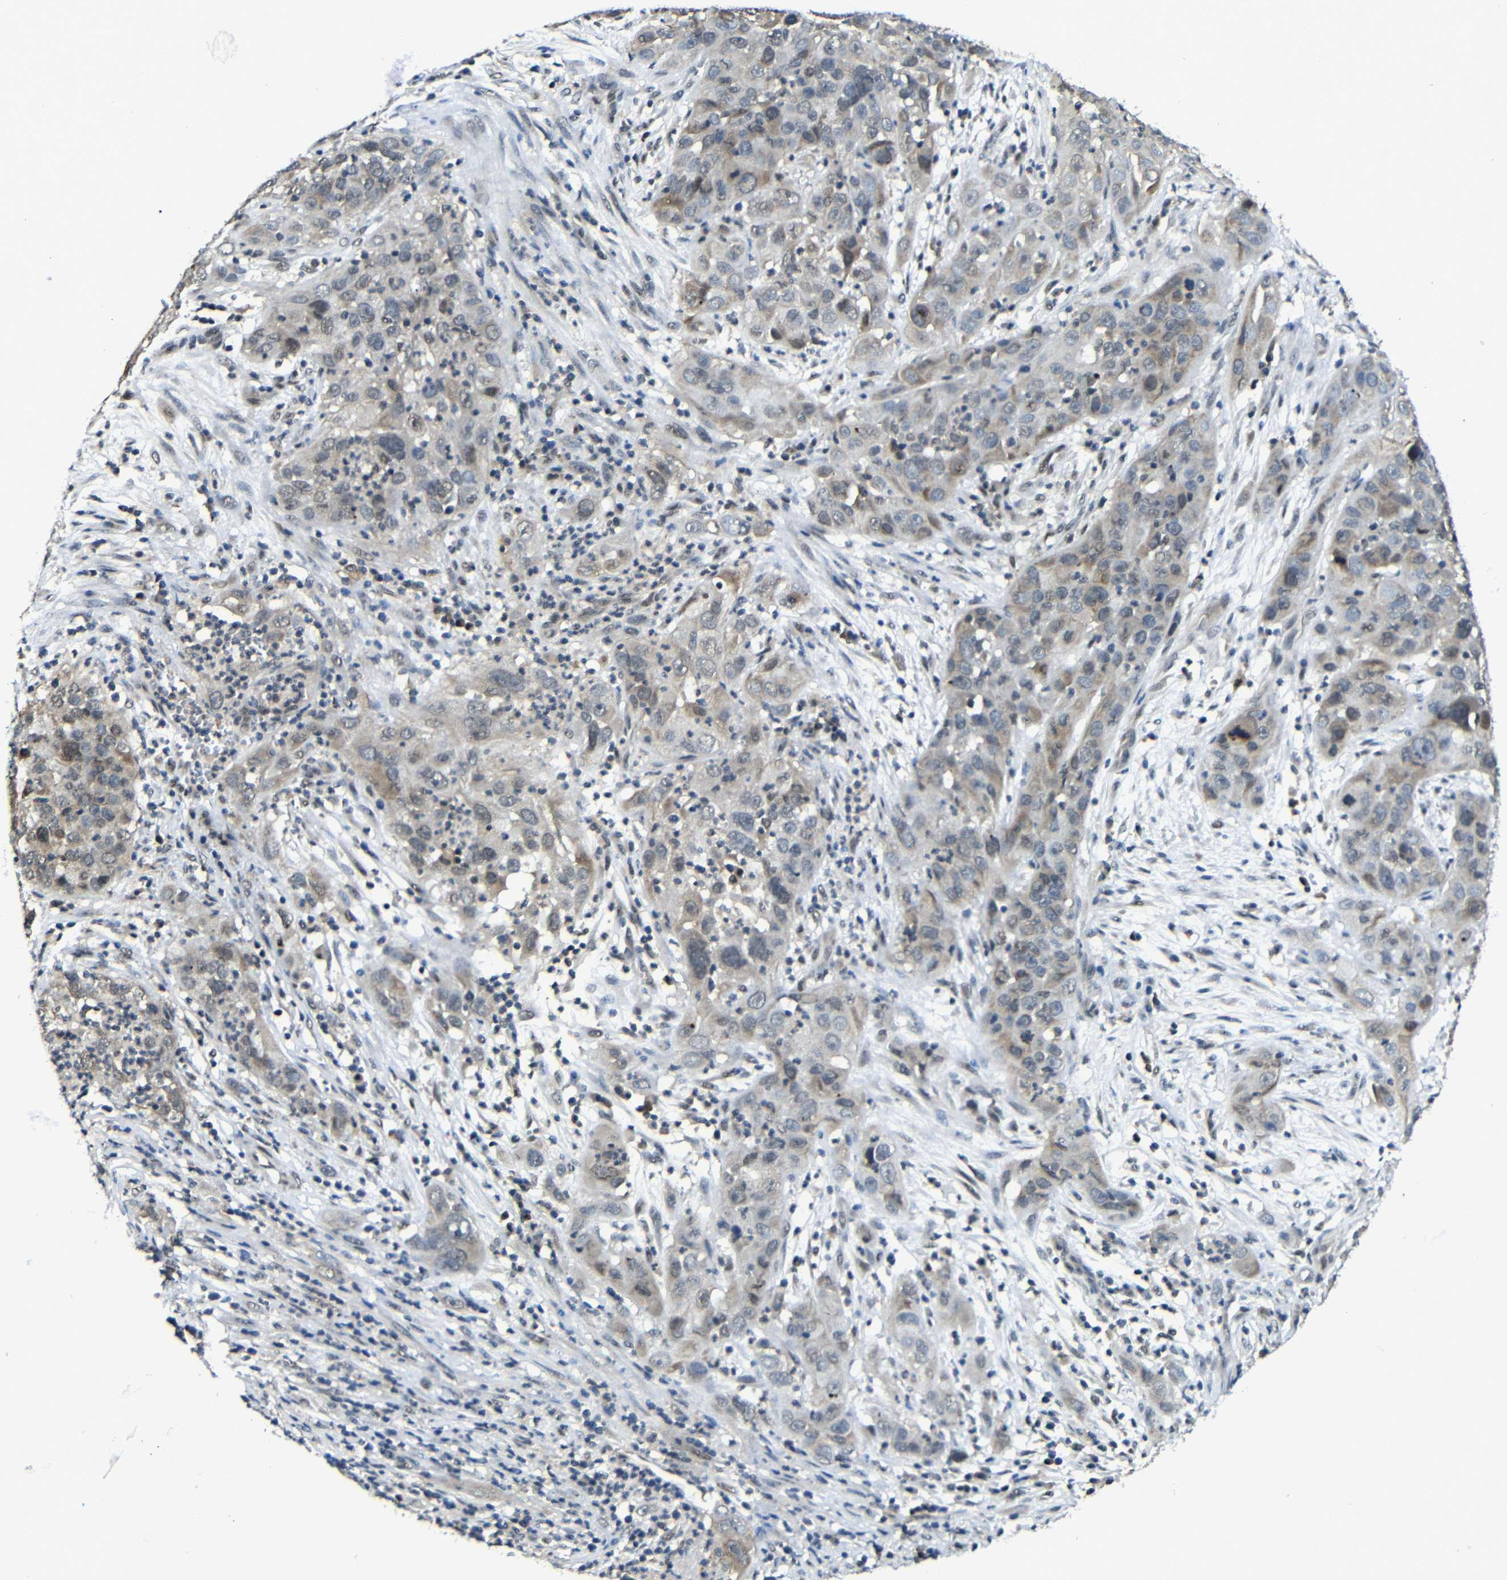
{"staining": {"intensity": "moderate", "quantity": "25%-75%", "location": "cytoplasmic/membranous"}, "tissue": "cervical cancer", "cell_type": "Tumor cells", "image_type": "cancer", "snomed": [{"axis": "morphology", "description": "Squamous cell carcinoma, NOS"}, {"axis": "topography", "description": "Cervix"}], "caption": "Cervical squamous cell carcinoma stained for a protein displays moderate cytoplasmic/membranous positivity in tumor cells.", "gene": "FAM172A", "patient": {"sex": "female", "age": 32}}